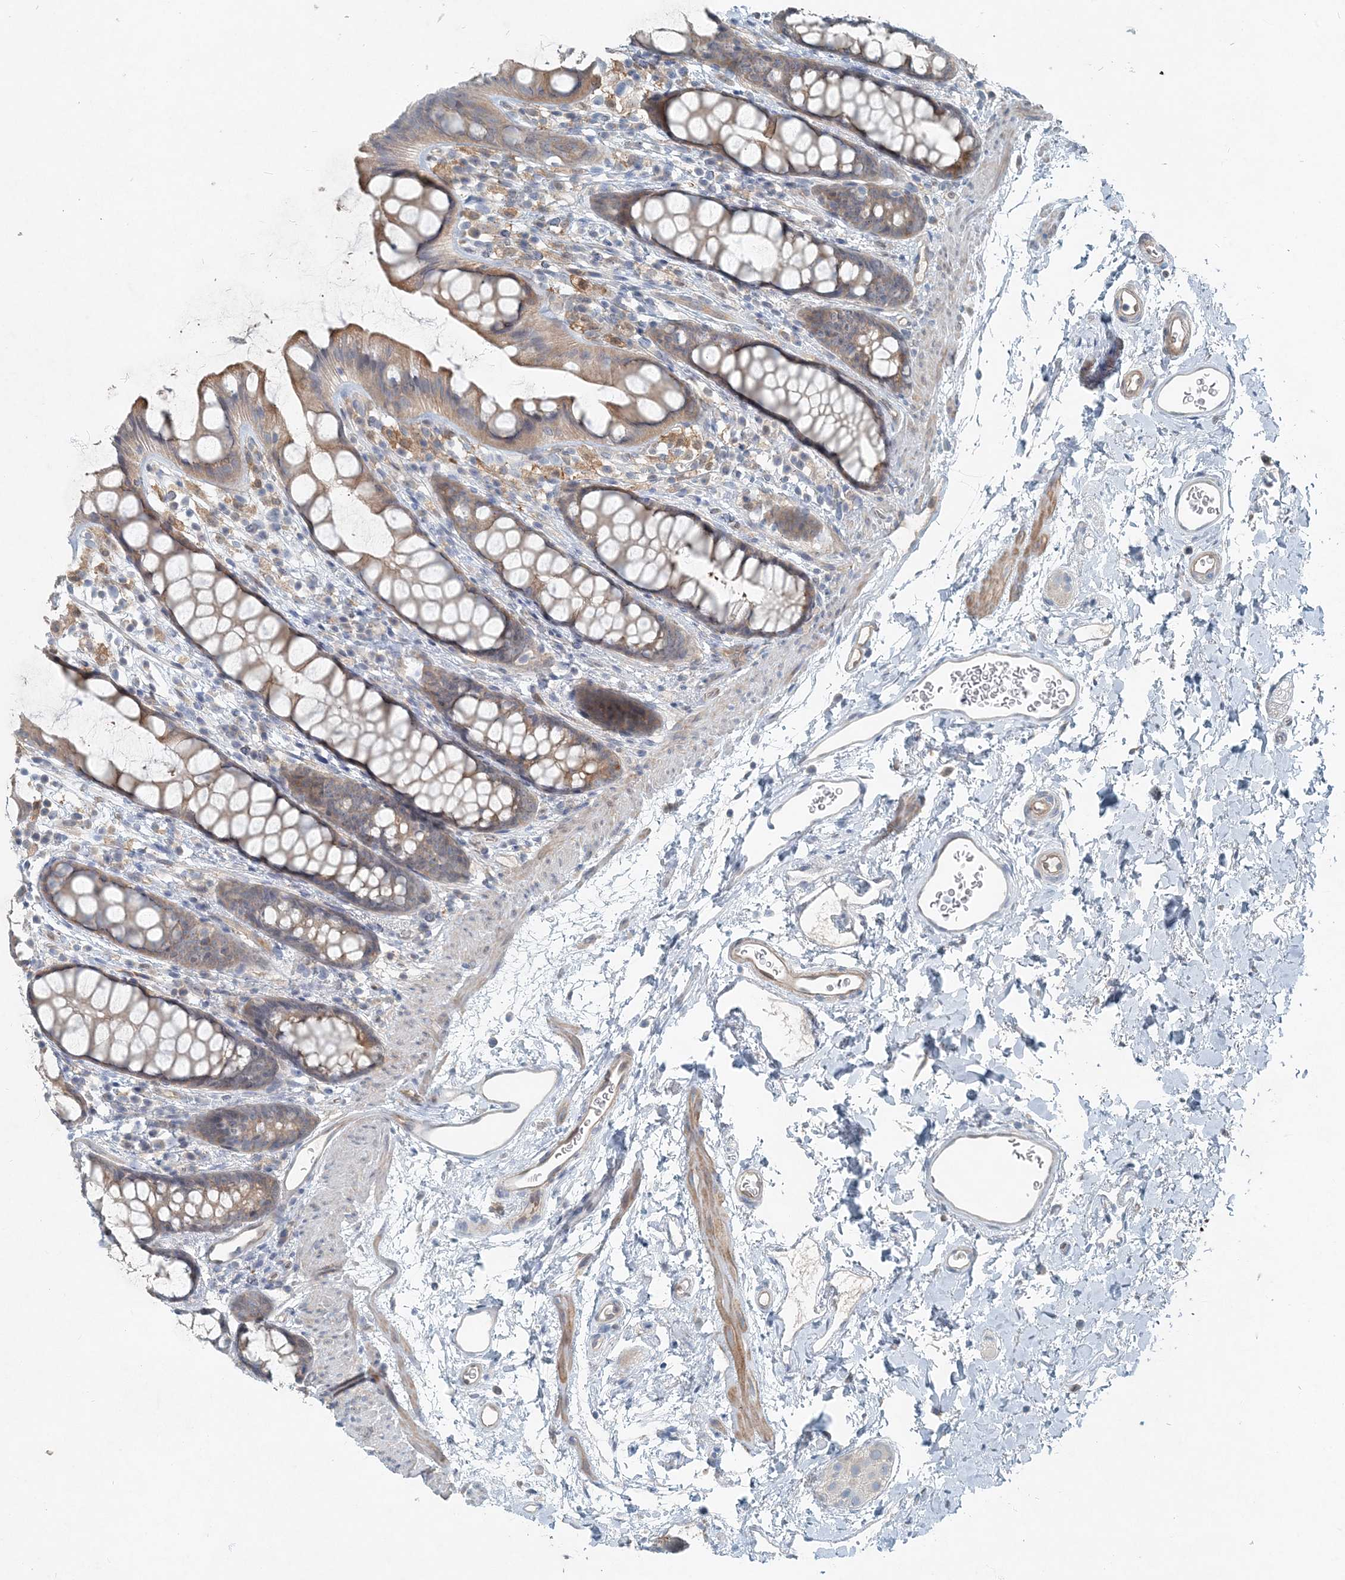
{"staining": {"intensity": "weak", "quantity": ">75%", "location": "cytoplasmic/membranous"}, "tissue": "rectum", "cell_type": "Glandular cells", "image_type": "normal", "snomed": [{"axis": "morphology", "description": "Normal tissue, NOS"}, {"axis": "topography", "description": "Rectum"}], "caption": "A high-resolution photomicrograph shows immunohistochemistry (IHC) staining of unremarkable rectum, which shows weak cytoplasmic/membranous staining in approximately >75% of glandular cells.", "gene": "ARMH1", "patient": {"sex": "female", "age": 65}}